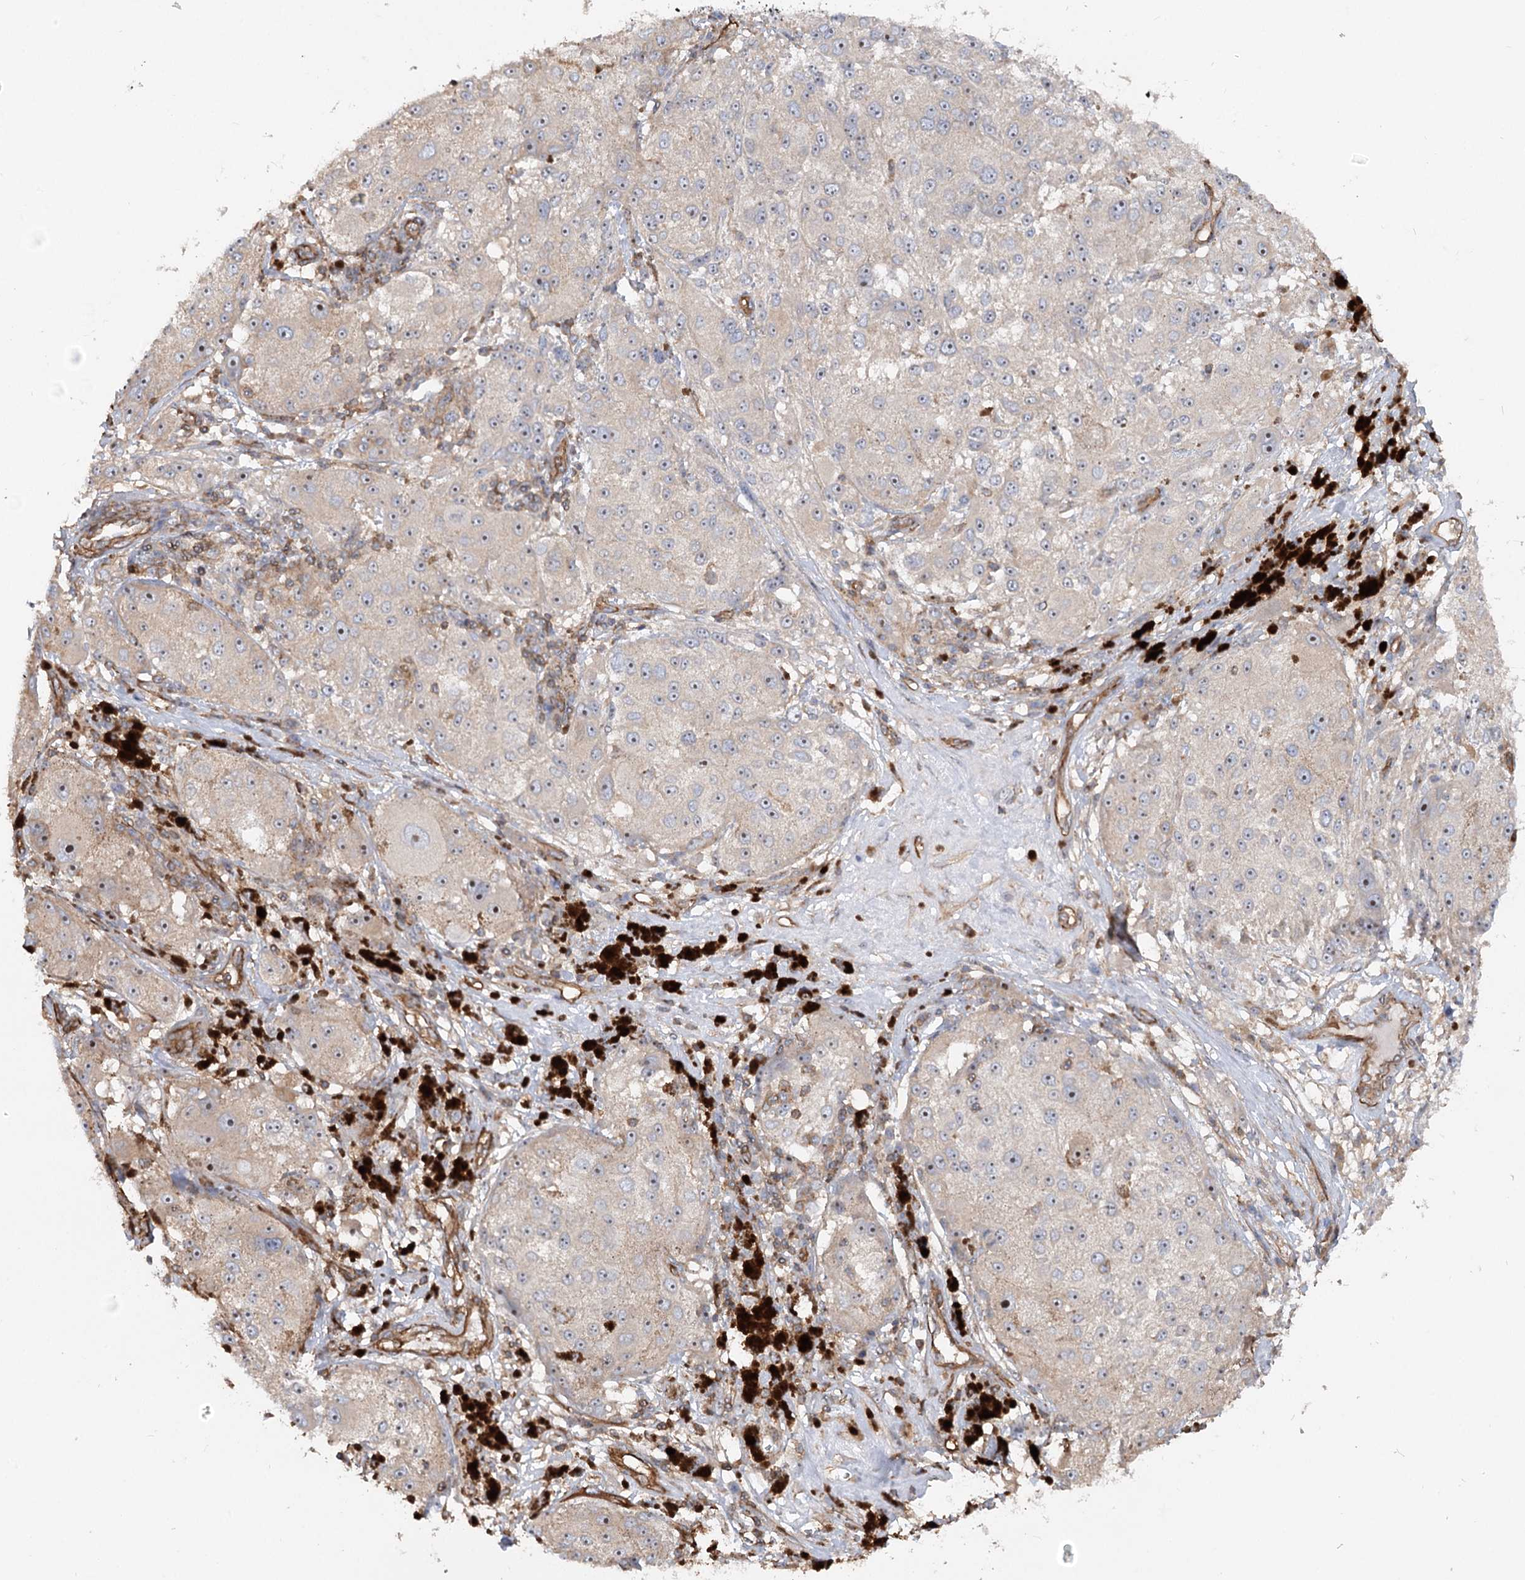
{"staining": {"intensity": "moderate", "quantity": "<25%", "location": "cytoplasmic/membranous,nuclear"}, "tissue": "melanoma", "cell_type": "Tumor cells", "image_type": "cancer", "snomed": [{"axis": "morphology", "description": "Necrosis, NOS"}, {"axis": "morphology", "description": "Malignant melanoma, NOS"}, {"axis": "topography", "description": "Skin"}], "caption": "Tumor cells display low levels of moderate cytoplasmic/membranous and nuclear positivity in approximately <25% of cells in melanoma.", "gene": "WDR36", "patient": {"sex": "female", "age": 87}}